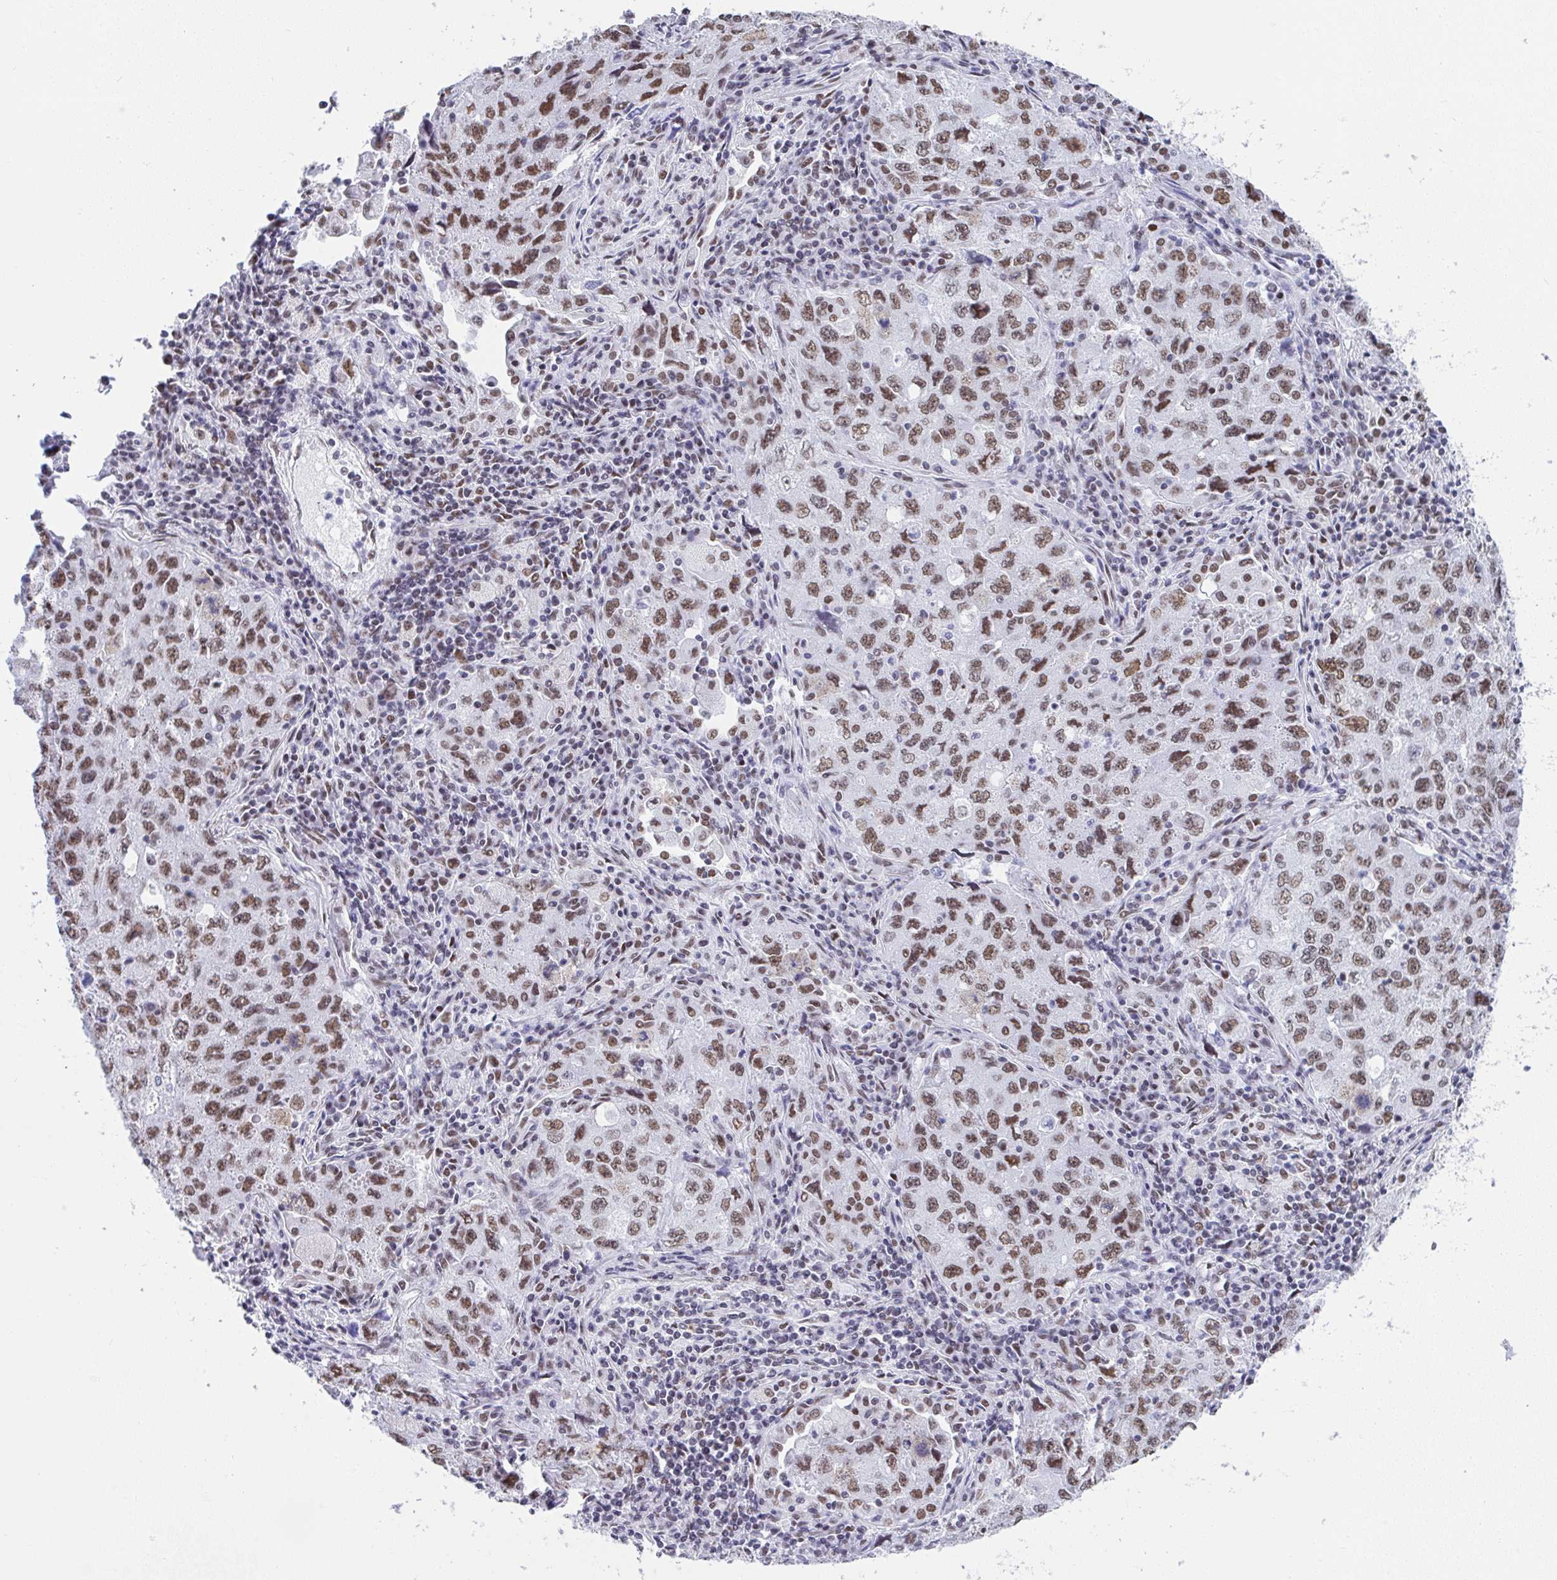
{"staining": {"intensity": "moderate", "quantity": ">75%", "location": "nuclear"}, "tissue": "lung cancer", "cell_type": "Tumor cells", "image_type": "cancer", "snomed": [{"axis": "morphology", "description": "Adenocarcinoma, NOS"}, {"axis": "topography", "description": "Lung"}], "caption": "Moderate nuclear expression for a protein is appreciated in approximately >75% of tumor cells of adenocarcinoma (lung) using IHC.", "gene": "DDX52", "patient": {"sex": "female", "age": 57}}